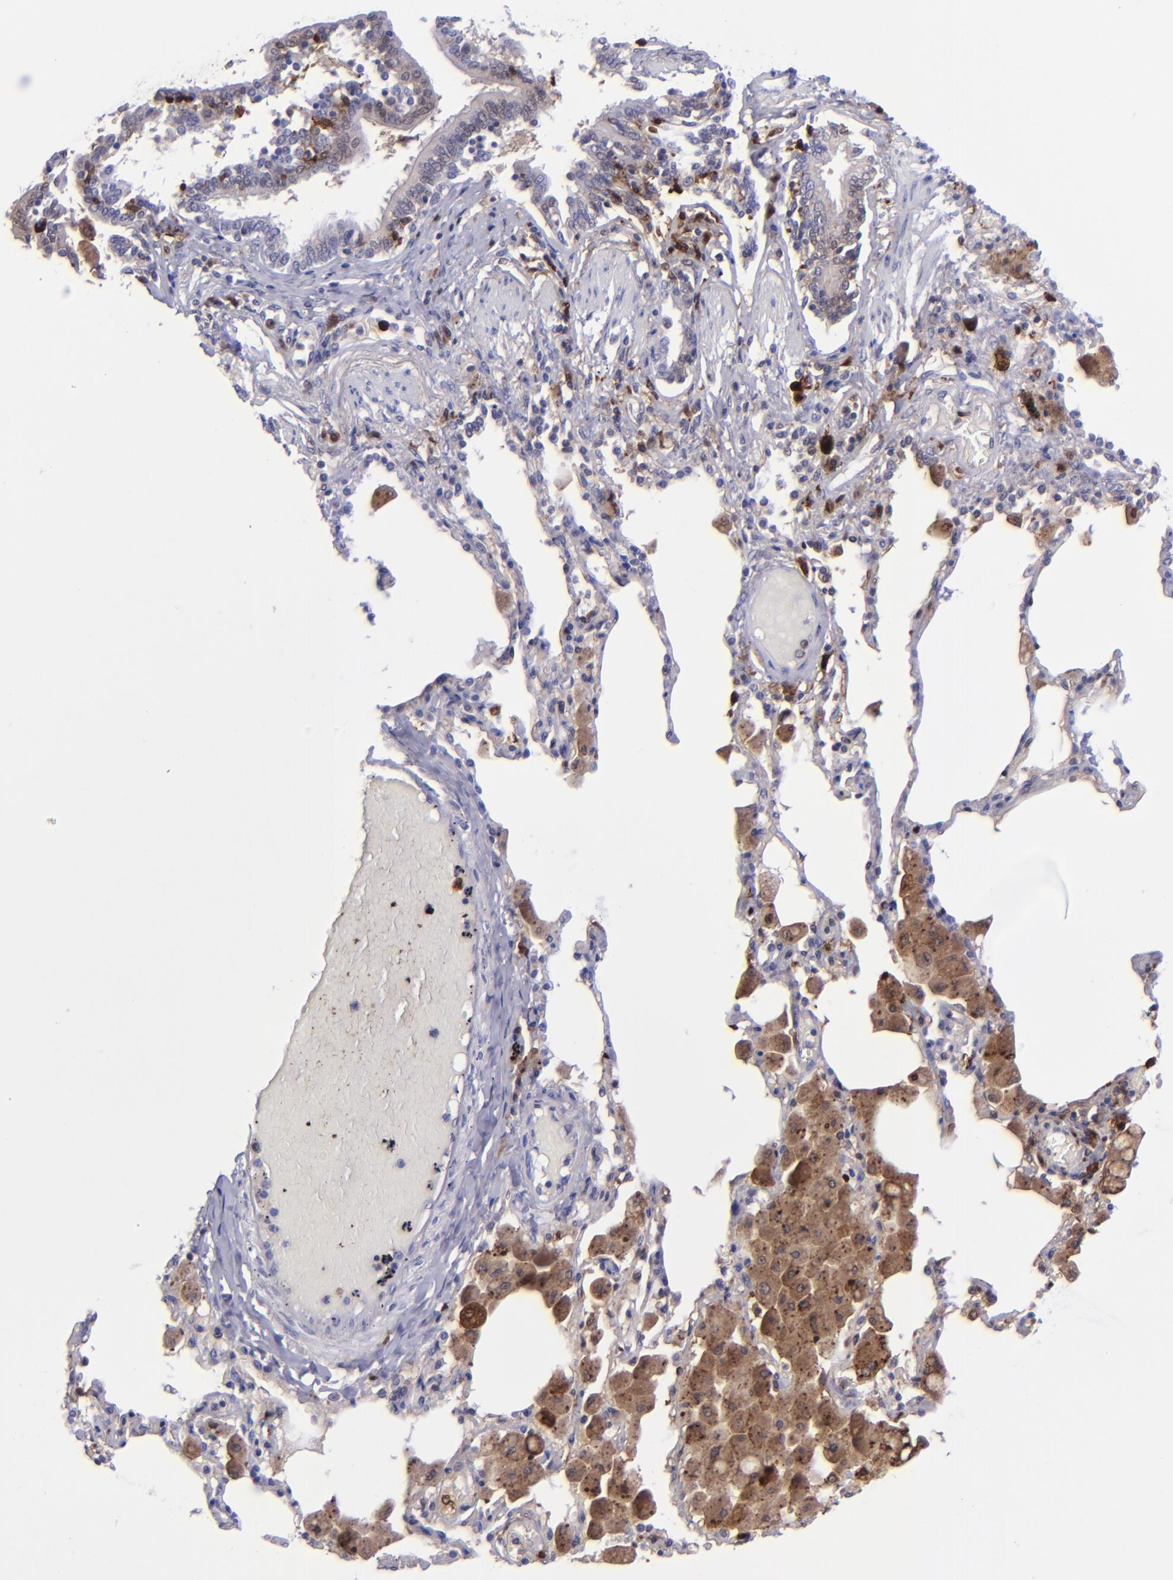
{"staining": {"intensity": "moderate", "quantity": ">75%", "location": "cytoplasmic/membranous,nuclear"}, "tissue": "bronchus", "cell_type": "Respiratory epithelial cells", "image_type": "normal", "snomed": [{"axis": "morphology", "description": "Normal tissue, NOS"}, {"axis": "morphology", "description": "Squamous cell carcinoma, NOS"}, {"axis": "topography", "description": "Bronchus"}, {"axis": "topography", "description": "Lung"}], "caption": "Brown immunohistochemical staining in normal bronchus reveals moderate cytoplasmic/membranous,nuclear staining in approximately >75% of respiratory epithelial cells. (DAB (3,3'-diaminobenzidine) IHC with brightfield microscopy, high magnification).", "gene": "TYMP", "patient": {"sex": "female", "age": 47}}